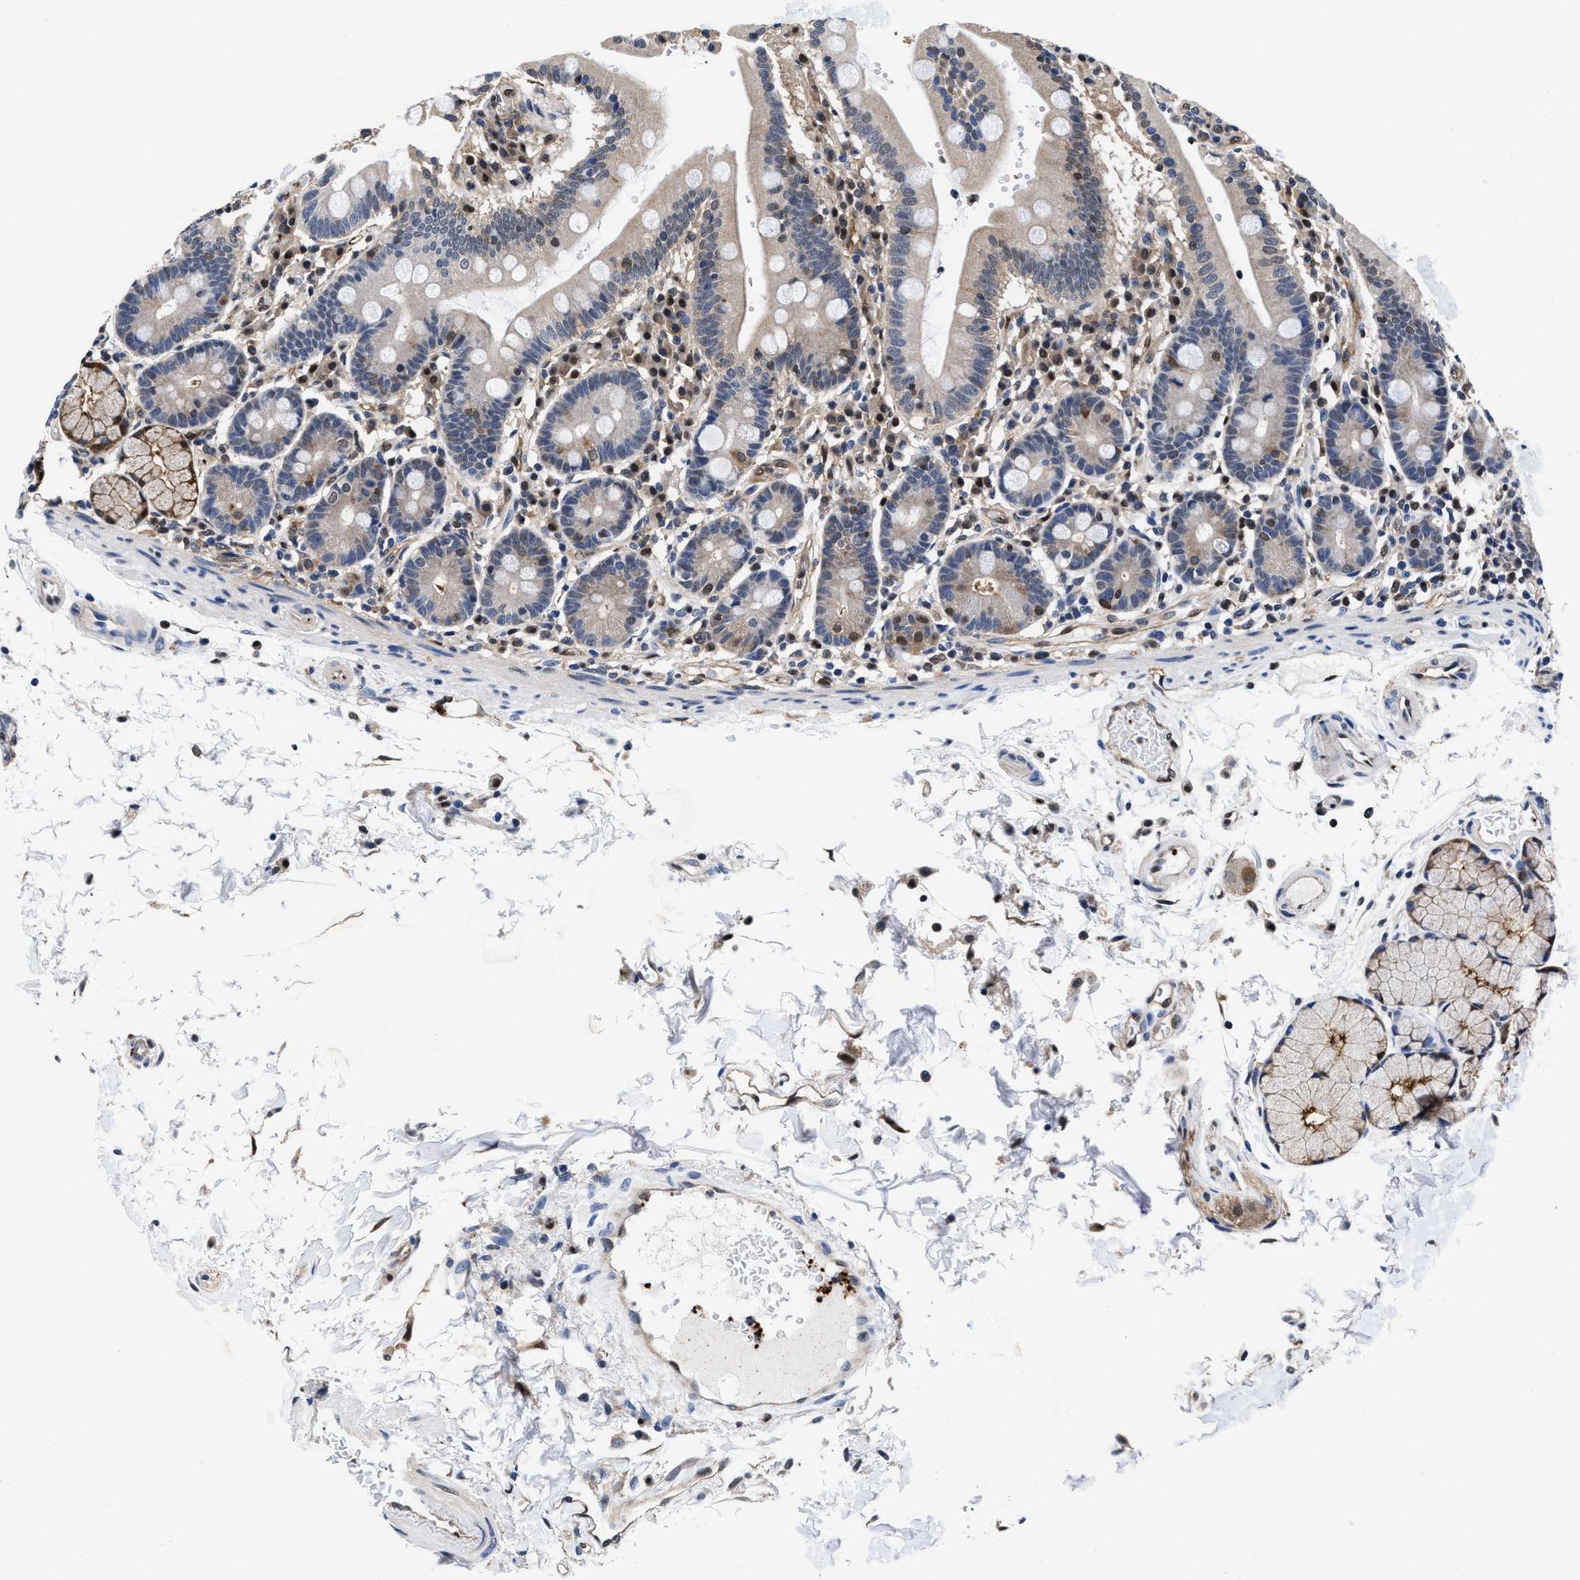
{"staining": {"intensity": "moderate", "quantity": "25%-75%", "location": "cytoplasmic/membranous"}, "tissue": "duodenum", "cell_type": "Glandular cells", "image_type": "normal", "snomed": [{"axis": "morphology", "description": "Normal tissue, NOS"}, {"axis": "topography", "description": "Small intestine, NOS"}], "caption": "DAB (3,3'-diaminobenzidine) immunohistochemical staining of normal duodenum displays moderate cytoplasmic/membranous protein positivity in approximately 25%-75% of glandular cells. The protein of interest is shown in brown color, while the nuclei are stained blue.", "gene": "ACLY", "patient": {"sex": "female", "age": 71}}